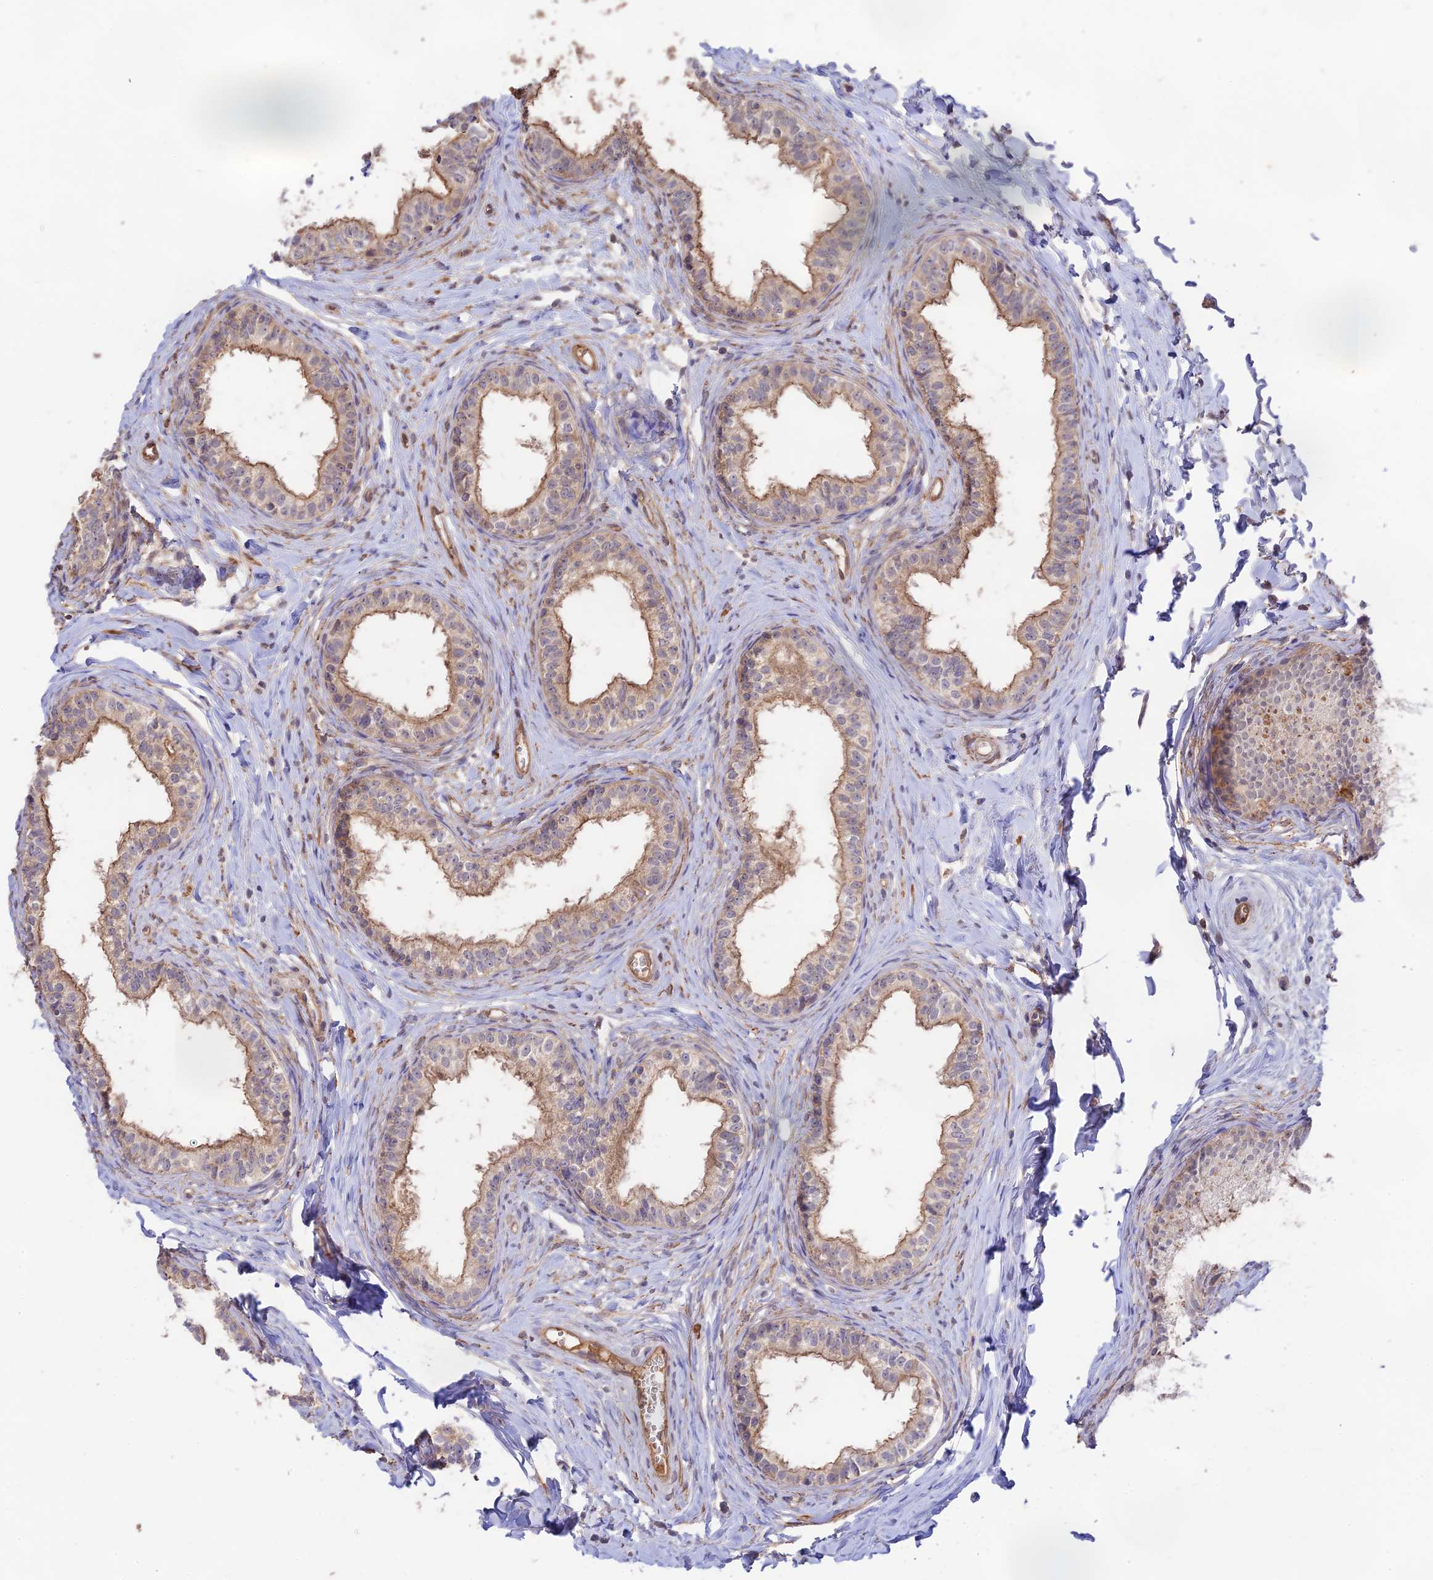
{"staining": {"intensity": "weak", "quantity": "25%-75%", "location": "cytoplasmic/membranous"}, "tissue": "epididymis", "cell_type": "Glandular cells", "image_type": "normal", "snomed": [{"axis": "morphology", "description": "Normal tissue, NOS"}, {"axis": "topography", "description": "Epididymis"}], "caption": "Immunohistochemistry (IHC) of normal human epididymis demonstrates low levels of weak cytoplasmic/membranous staining in about 25%-75% of glandular cells. Using DAB (3,3'-diaminobenzidine) (brown) and hematoxylin (blue) stains, captured at high magnification using brightfield microscopy.", "gene": "CLCF1", "patient": {"sex": "male", "age": 34}}